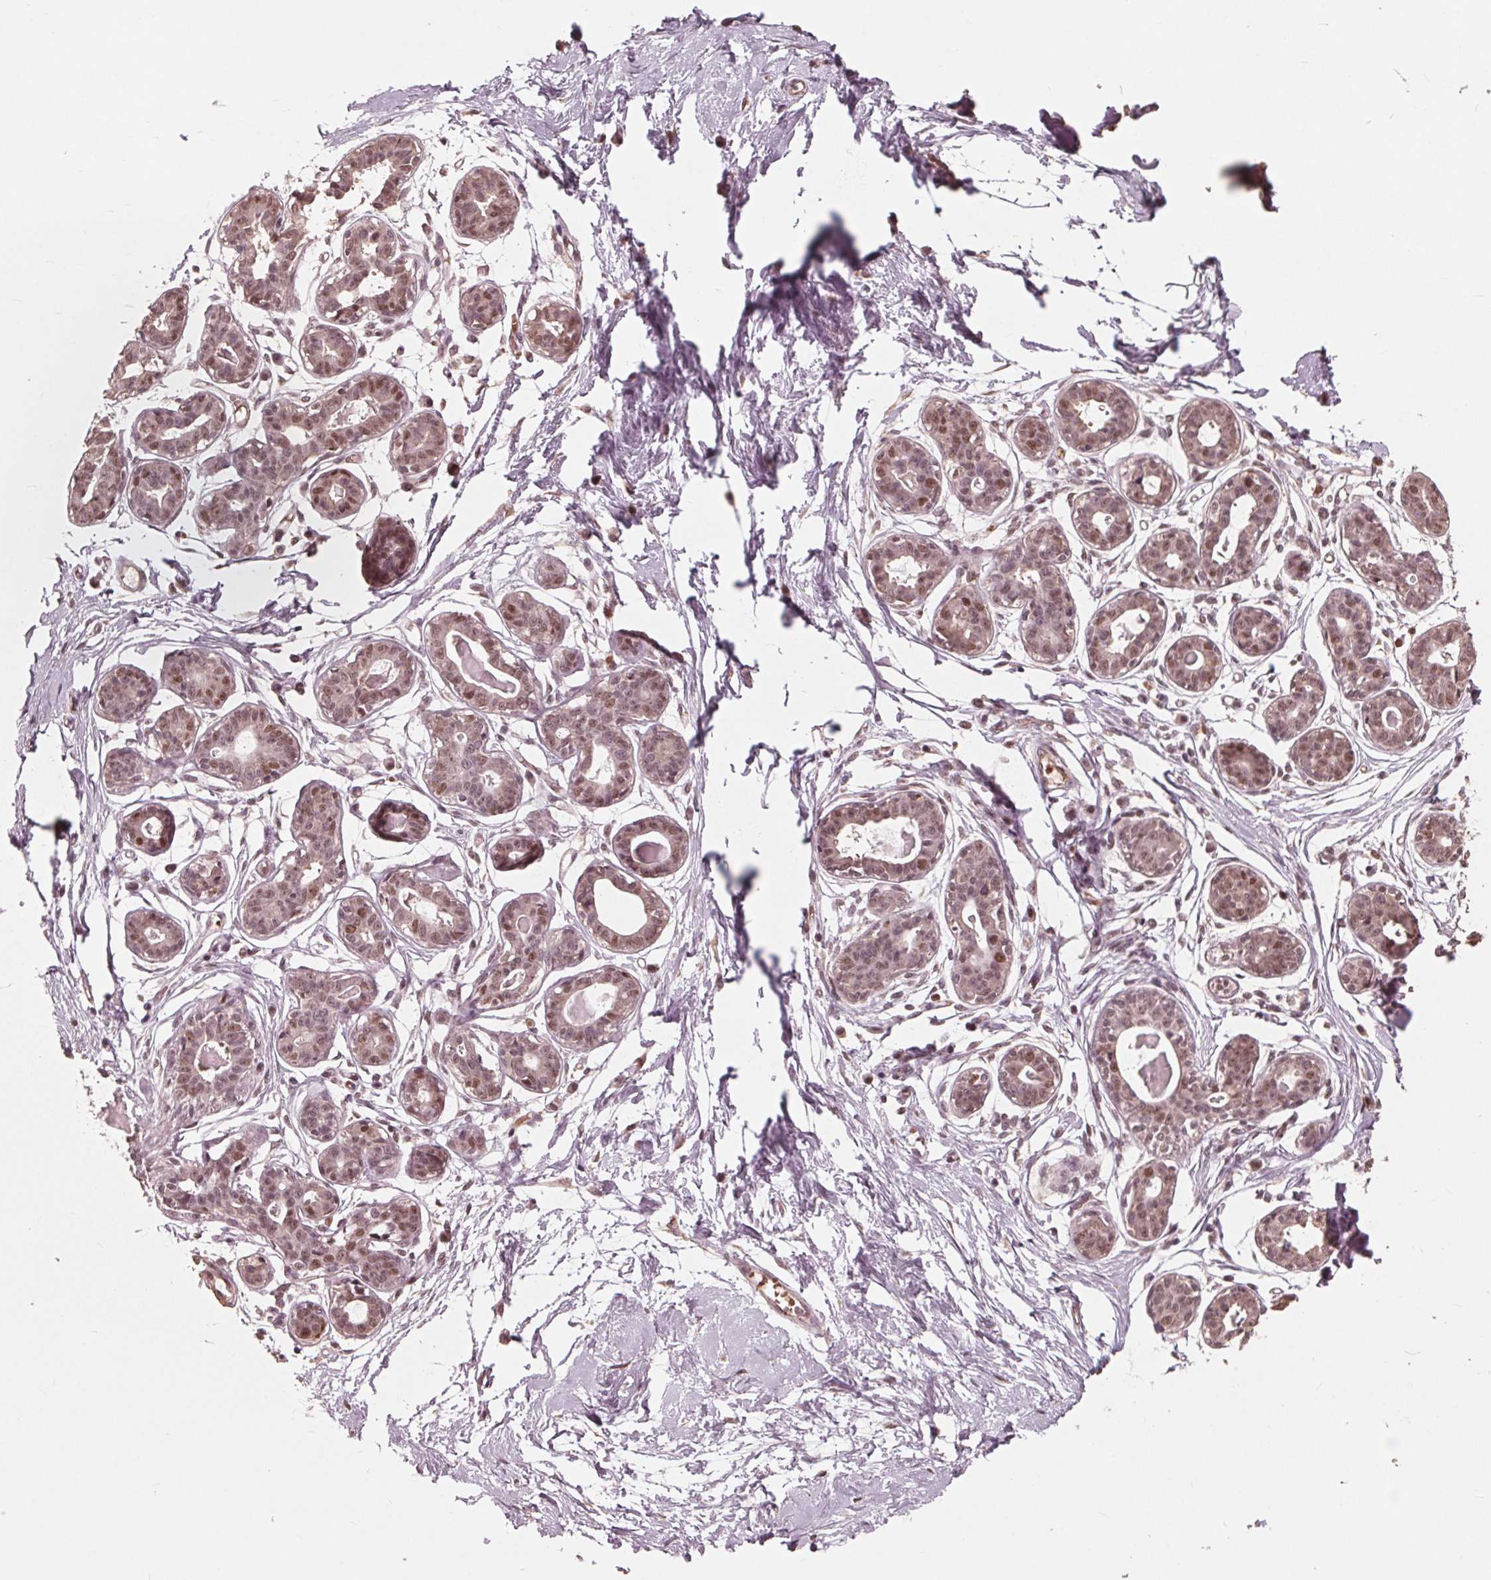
{"staining": {"intensity": "weak", "quantity": "25%-75%", "location": "nuclear"}, "tissue": "breast", "cell_type": "Adipocytes", "image_type": "normal", "snomed": [{"axis": "morphology", "description": "Normal tissue, NOS"}, {"axis": "topography", "description": "Breast"}], "caption": "IHC micrograph of normal breast stained for a protein (brown), which reveals low levels of weak nuclear expression in approximately 25%-75% of adipocytes.", "gene": "HIRIP3", "patient": {"sex": "female", "age": 45}}